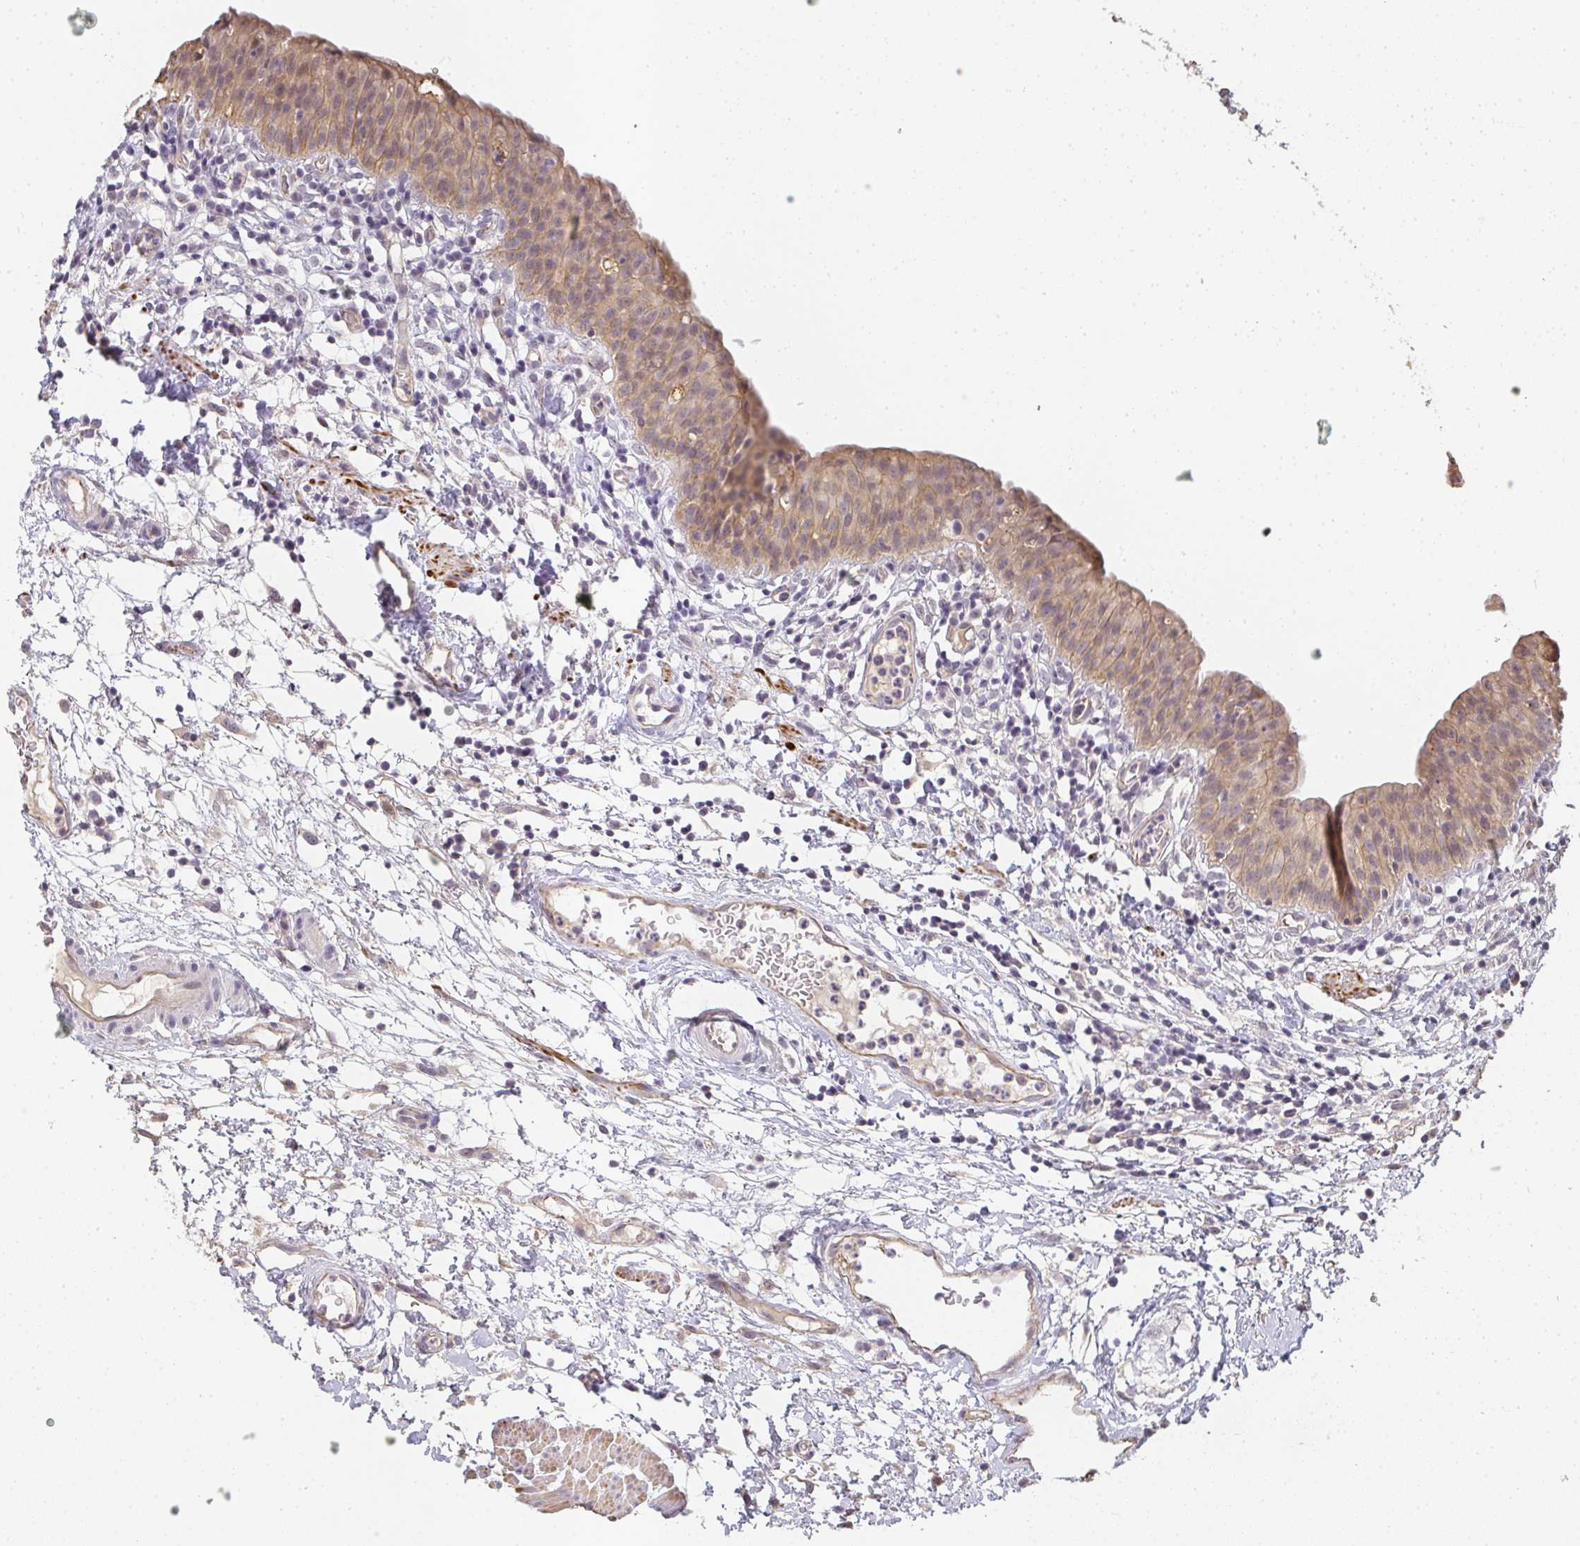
{"staining": {"intensity": "weak", "quantity": ">75%", "location": "cytoplasmic/membranous"}, "tissue": "urinary bladder", "cell_type": "Urothelial cells", "image_type": "normal", "snomed": [{"axis": "morphology", "description": "Normal tissue, NOS"}, {"axis": "morphology", "description": "Inflammation, NOS"}, {"axis": "topography", "description": "Urinary bladder"}], "caption": "Immunohistochemical staining of normal urinary bladder shows weak cytoplasmic/membranous protein staining in about >75% of urothelial cells. (DAB IHC, brown staining for protein, blue staining for nuclei).", "gene": "SLC35B3", "patient": {"sex": "male", "age": 57}}